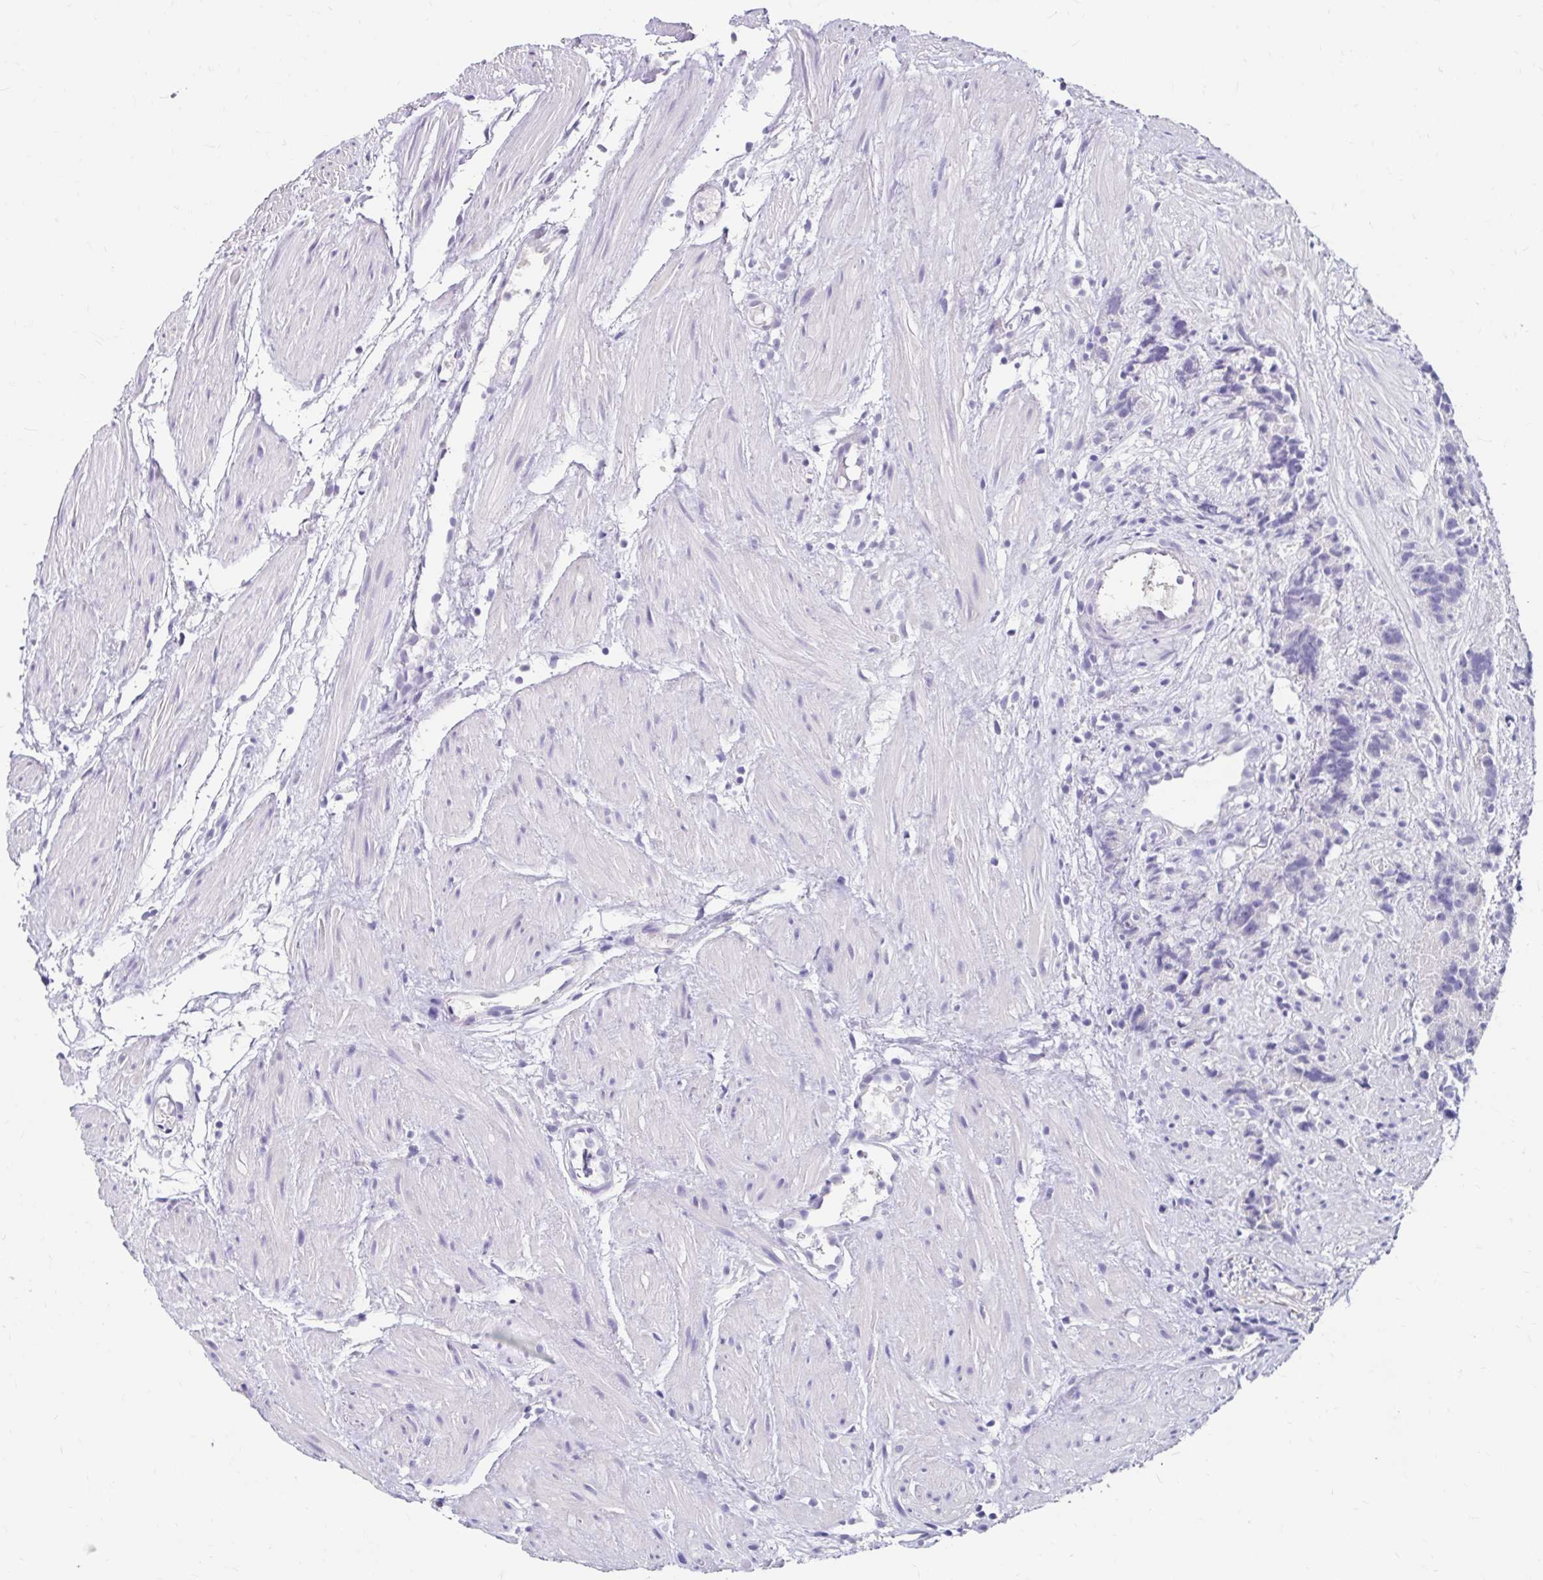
{"staining": {"intensity": "negative", "quantity": "none", "location": "none"}, "tissue": "prostate cancer", "cell_type": "Tumor cells", "image_type": "cancer", "snomed": [{"axis": "morphology", "description": "Adenocarcinoma, High grade"}, {"axis": "topography", "description": "Prostate"}], "caption": "Micrograph shows no significant protein staining in tumor cells of prostate cancer (adenocarcinoma (high-grade)).", "gene": "SCG3", "patient": {"sex": "male", "age": 68}}